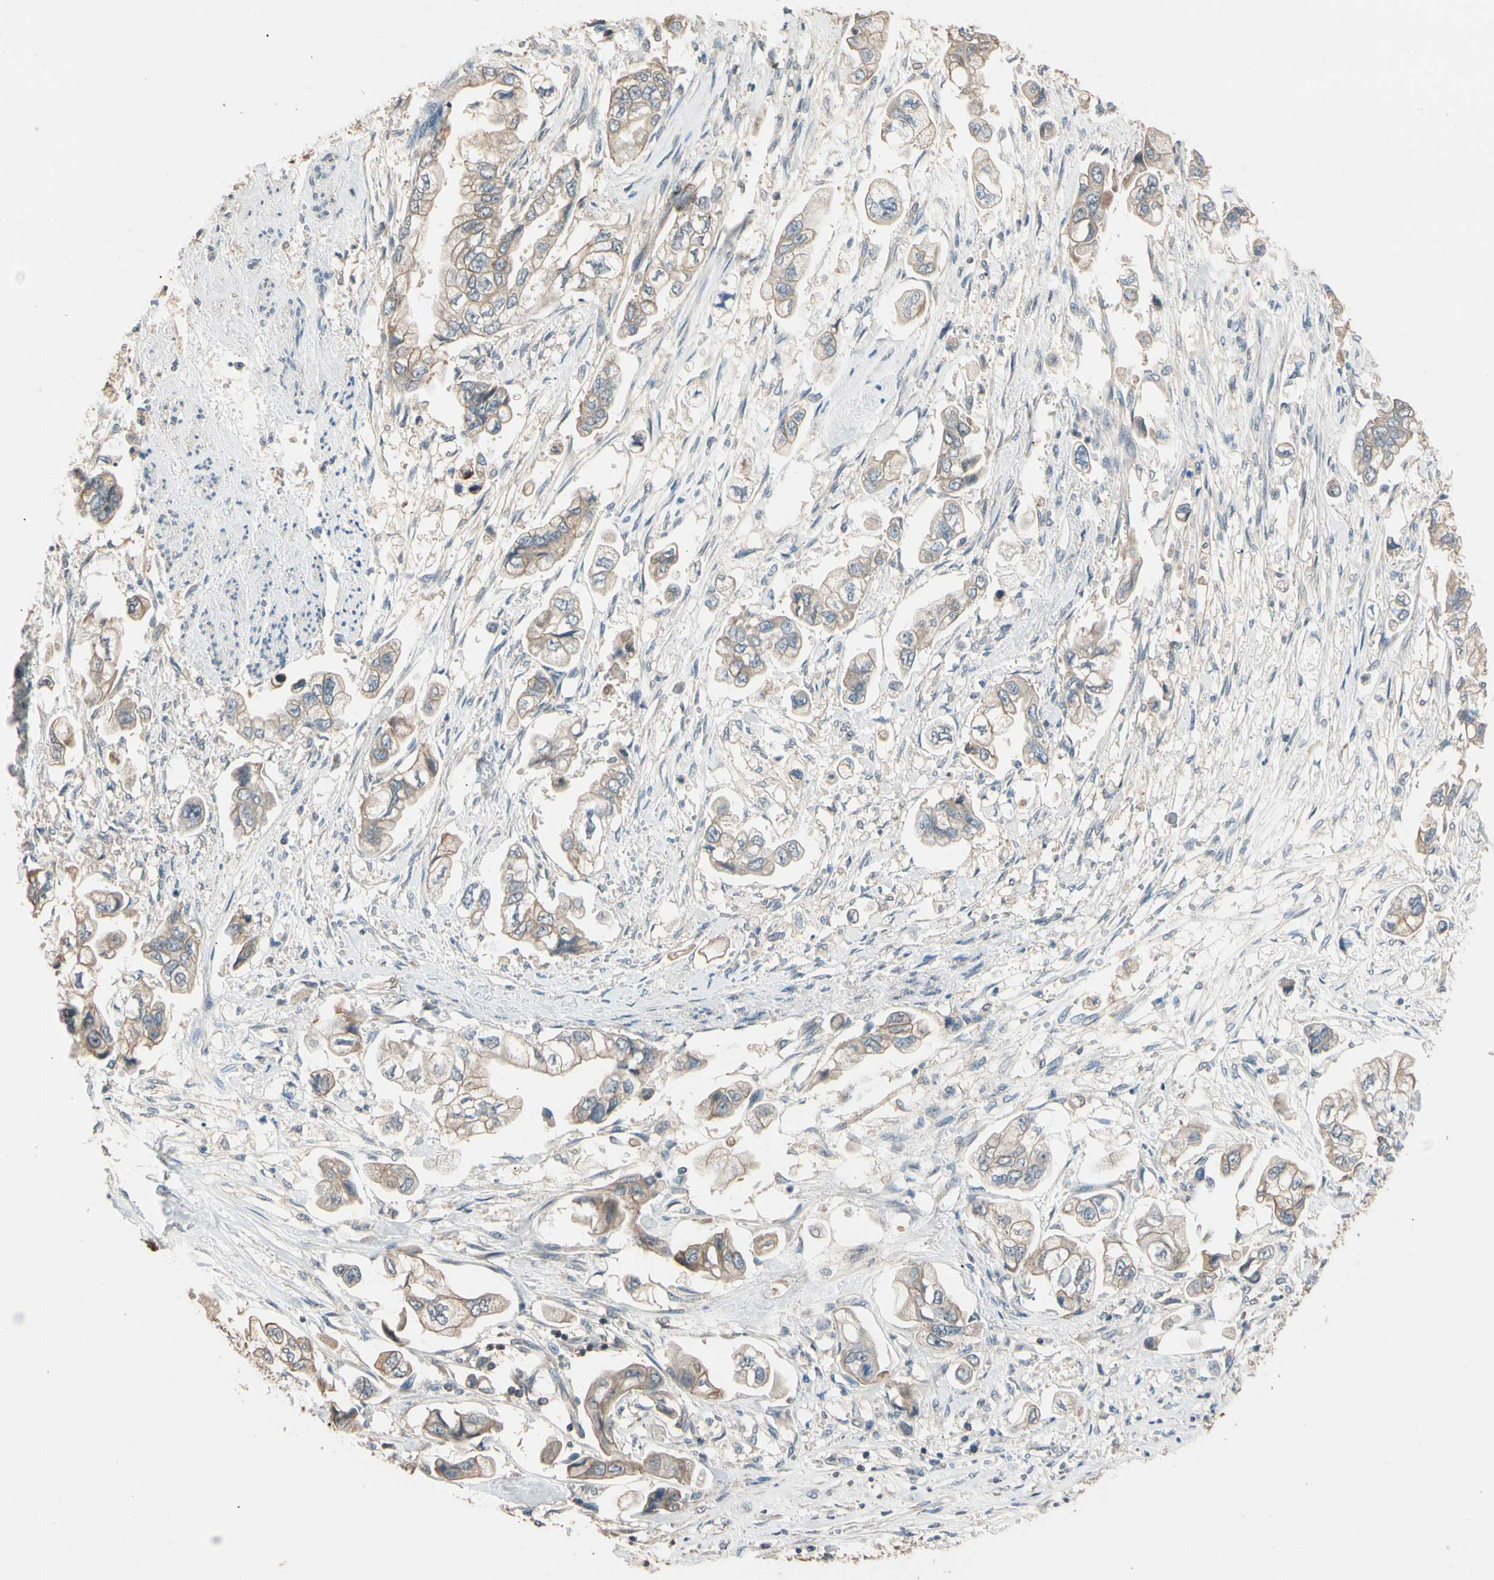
{"staining": {"intensity": "weak", "quantity": ">75%", "location": "cytoplasmic/membranous"}, "tissue": "stomach cancer", "cell_type": "Tumor cells", "image_type": "cancer", "snomed": [{"axis": "morphology", "description": "Adenocarcinoma, NOS"}, {"axis": "topography", "description": "Stomach"}], "caption": "Human stomach adenocarcinoma stained with a brown dye reveals weak cytoplasmic/membranous positive positivity in about >75% of tumor cells.", "gene": "MAP3K7", "patient": {"sex": "male", "age": 62}}